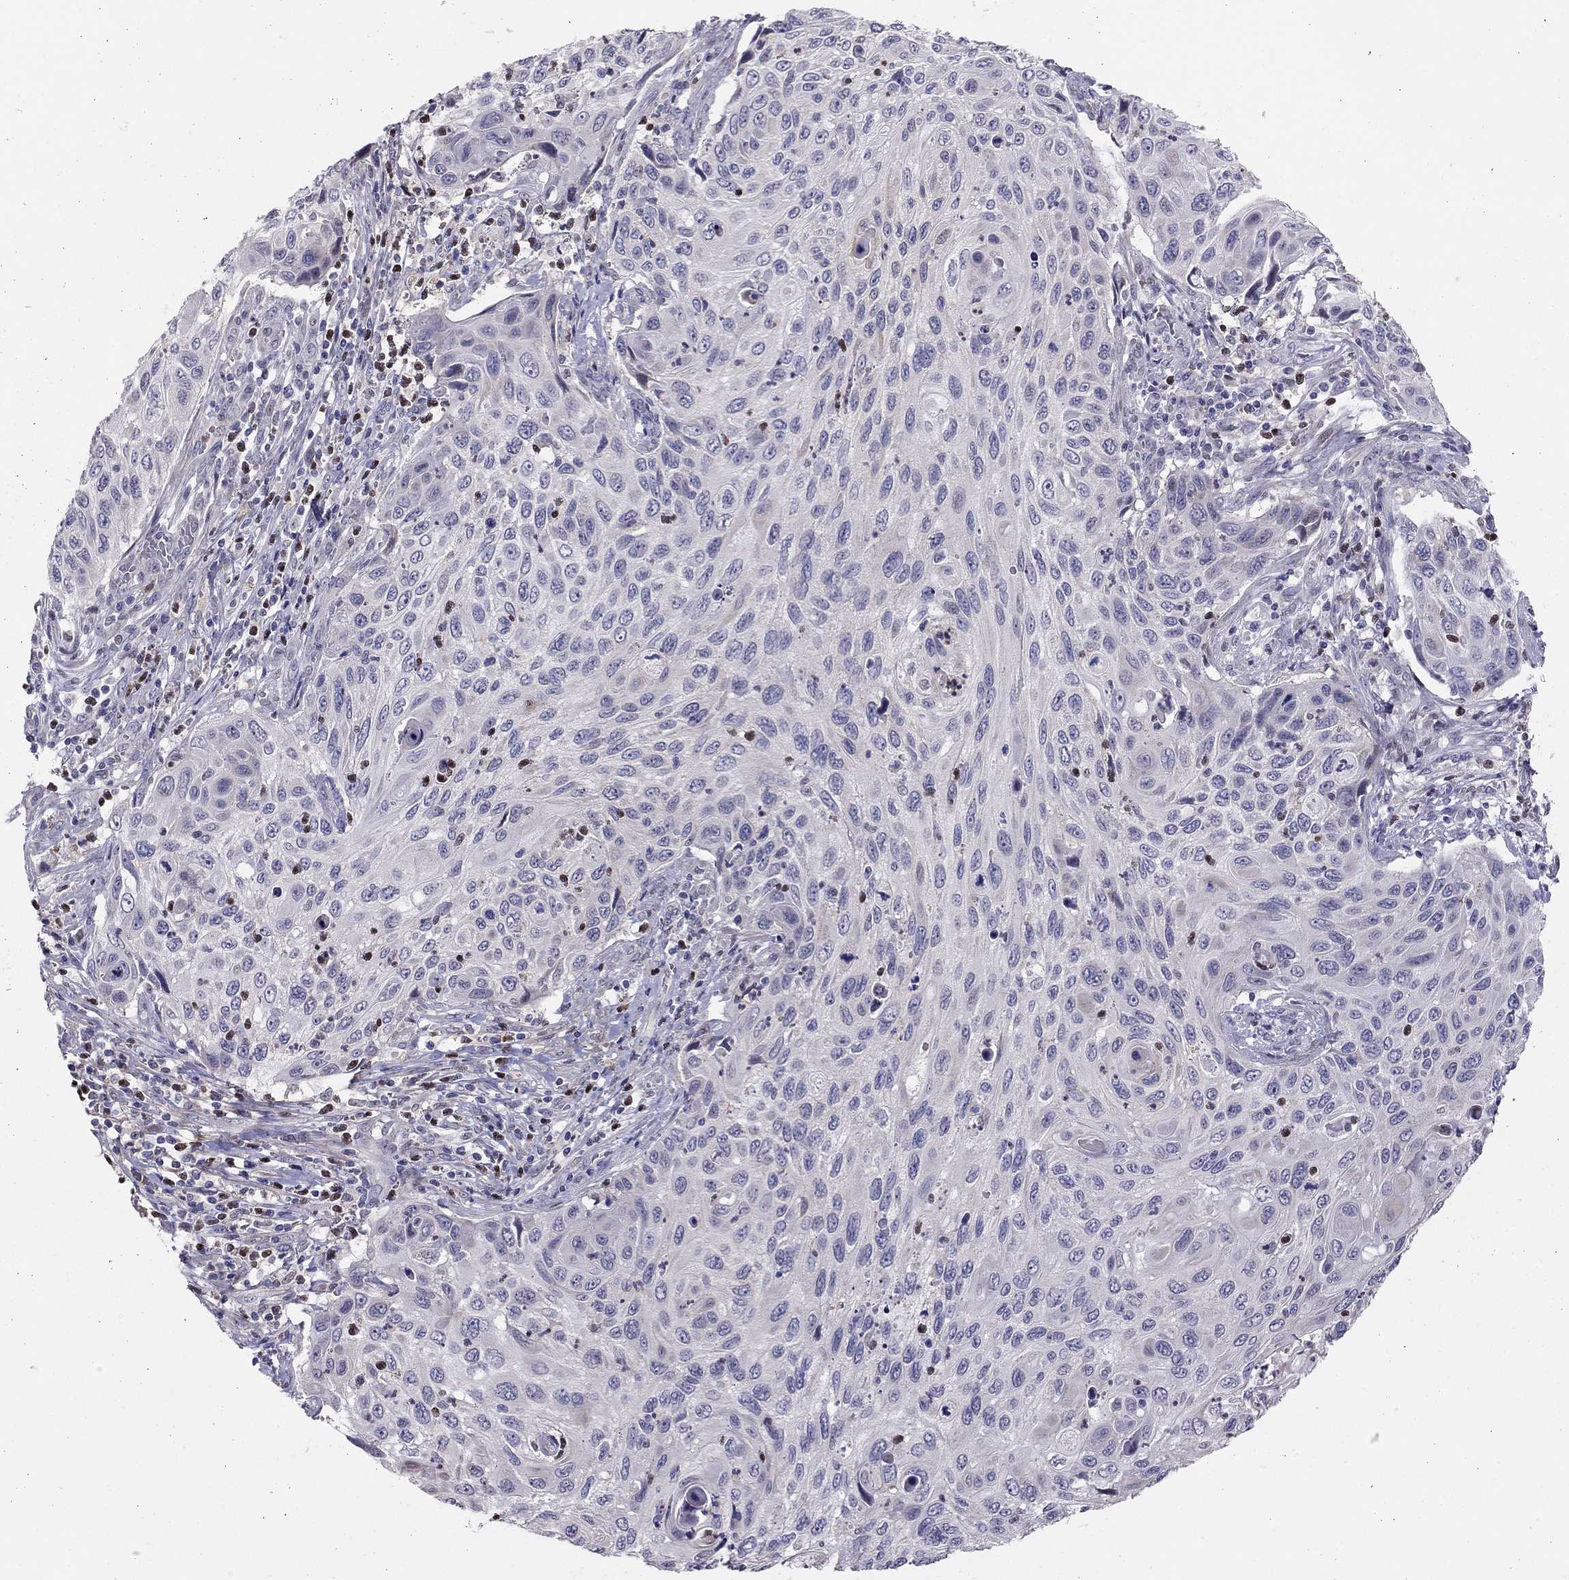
{"staining": {"intensity": "negative", "quantity": "none", "location": "none"}, "tissue": "cervical cancer", "cell_type": "Tumor cells", "image_type": "cancer", "snomed": [{"axis": "morphology", "description": "Squamous cell carcinoma, NOS"}, {"axis": "topography", "description": "Cervix"}], "caption": "This histopathology image is of cervical squamous cell carcinoma stained with IHC to label a protein in brown with the nuclei are counter-stained blue. There is no staining in tumor cells.", "gene": "LRRC39", "patient": {"sex": "female", "age": 70}}